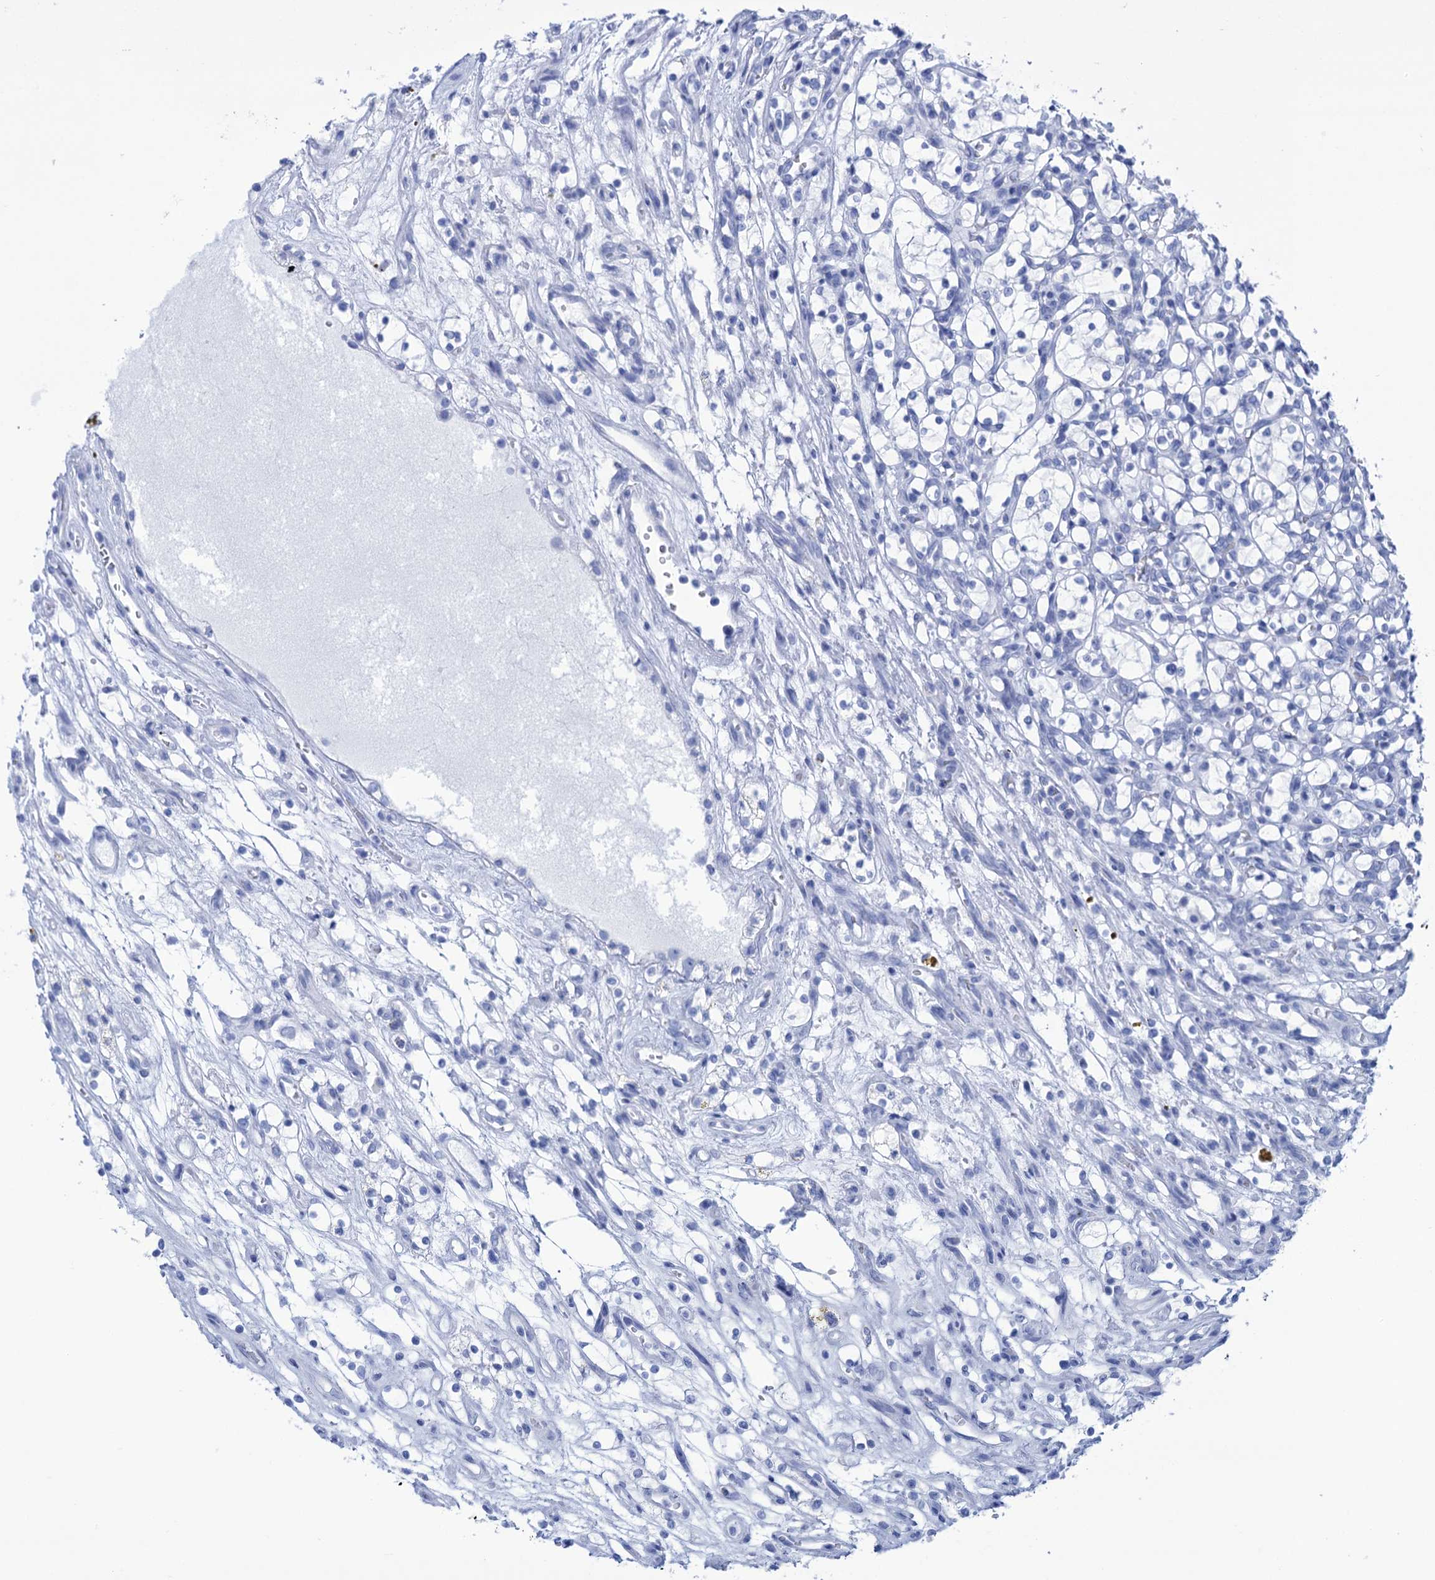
{"staining": {"intensity": "negative", "quantity": "none", "location": "none"}, "tissue": "renal cancer", "cell_type": "Tumor cells", "image_type": "cancer", "snomed": [{"axis": "morphology", "description": "Adenocarcinoma, NOS"}, {"axis": "topography", "description": "Kidney"}], "caption": "Tumor cells show no significant staining in renal cancer.", "gene": "CABYR", "patient": {"sex": "female", "age": 69}}